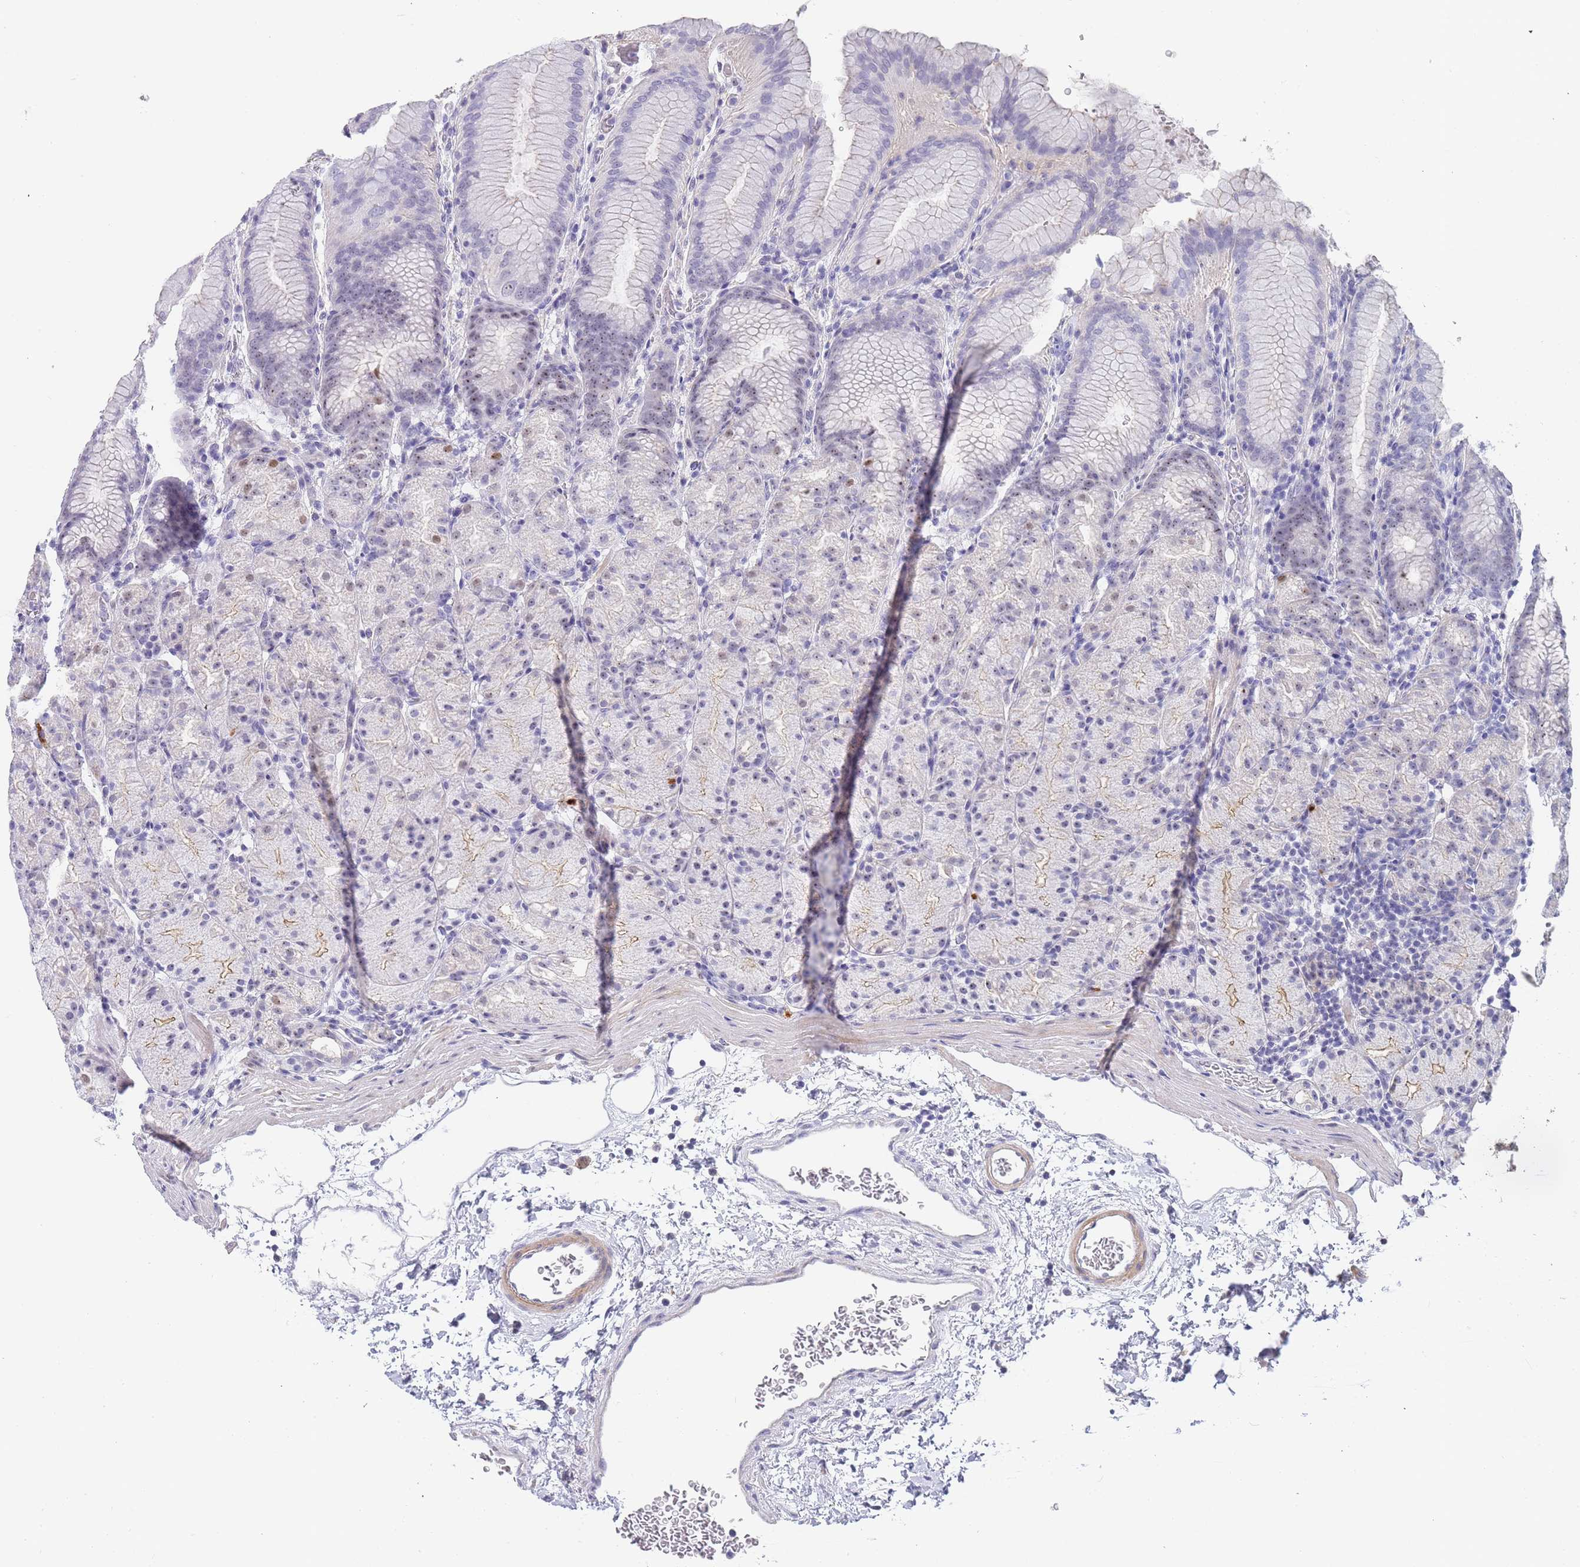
{"staining": {"intensity": "moderate", "quantity": "<25%", "location": "cytoplasmic/membranous,nuclear"}, "tissue": "stomach", "cell_type": "Glandular cells", "image_type": "normal", "snomed": [{"axis": "morphology", "description": "Normal tissue, NOS"}, {"axis": "topography", "description": "Stomach, upper"}], "caption": "The micrograph exhibits immunohistochemical staining of unremarkable stomach. There is moderate cytoplasmic/membranous,nuclear expression is present in approximately <25% of glandular cells.", "gene": "NOP14", "patient": {"sex": "male", "age": 48}}